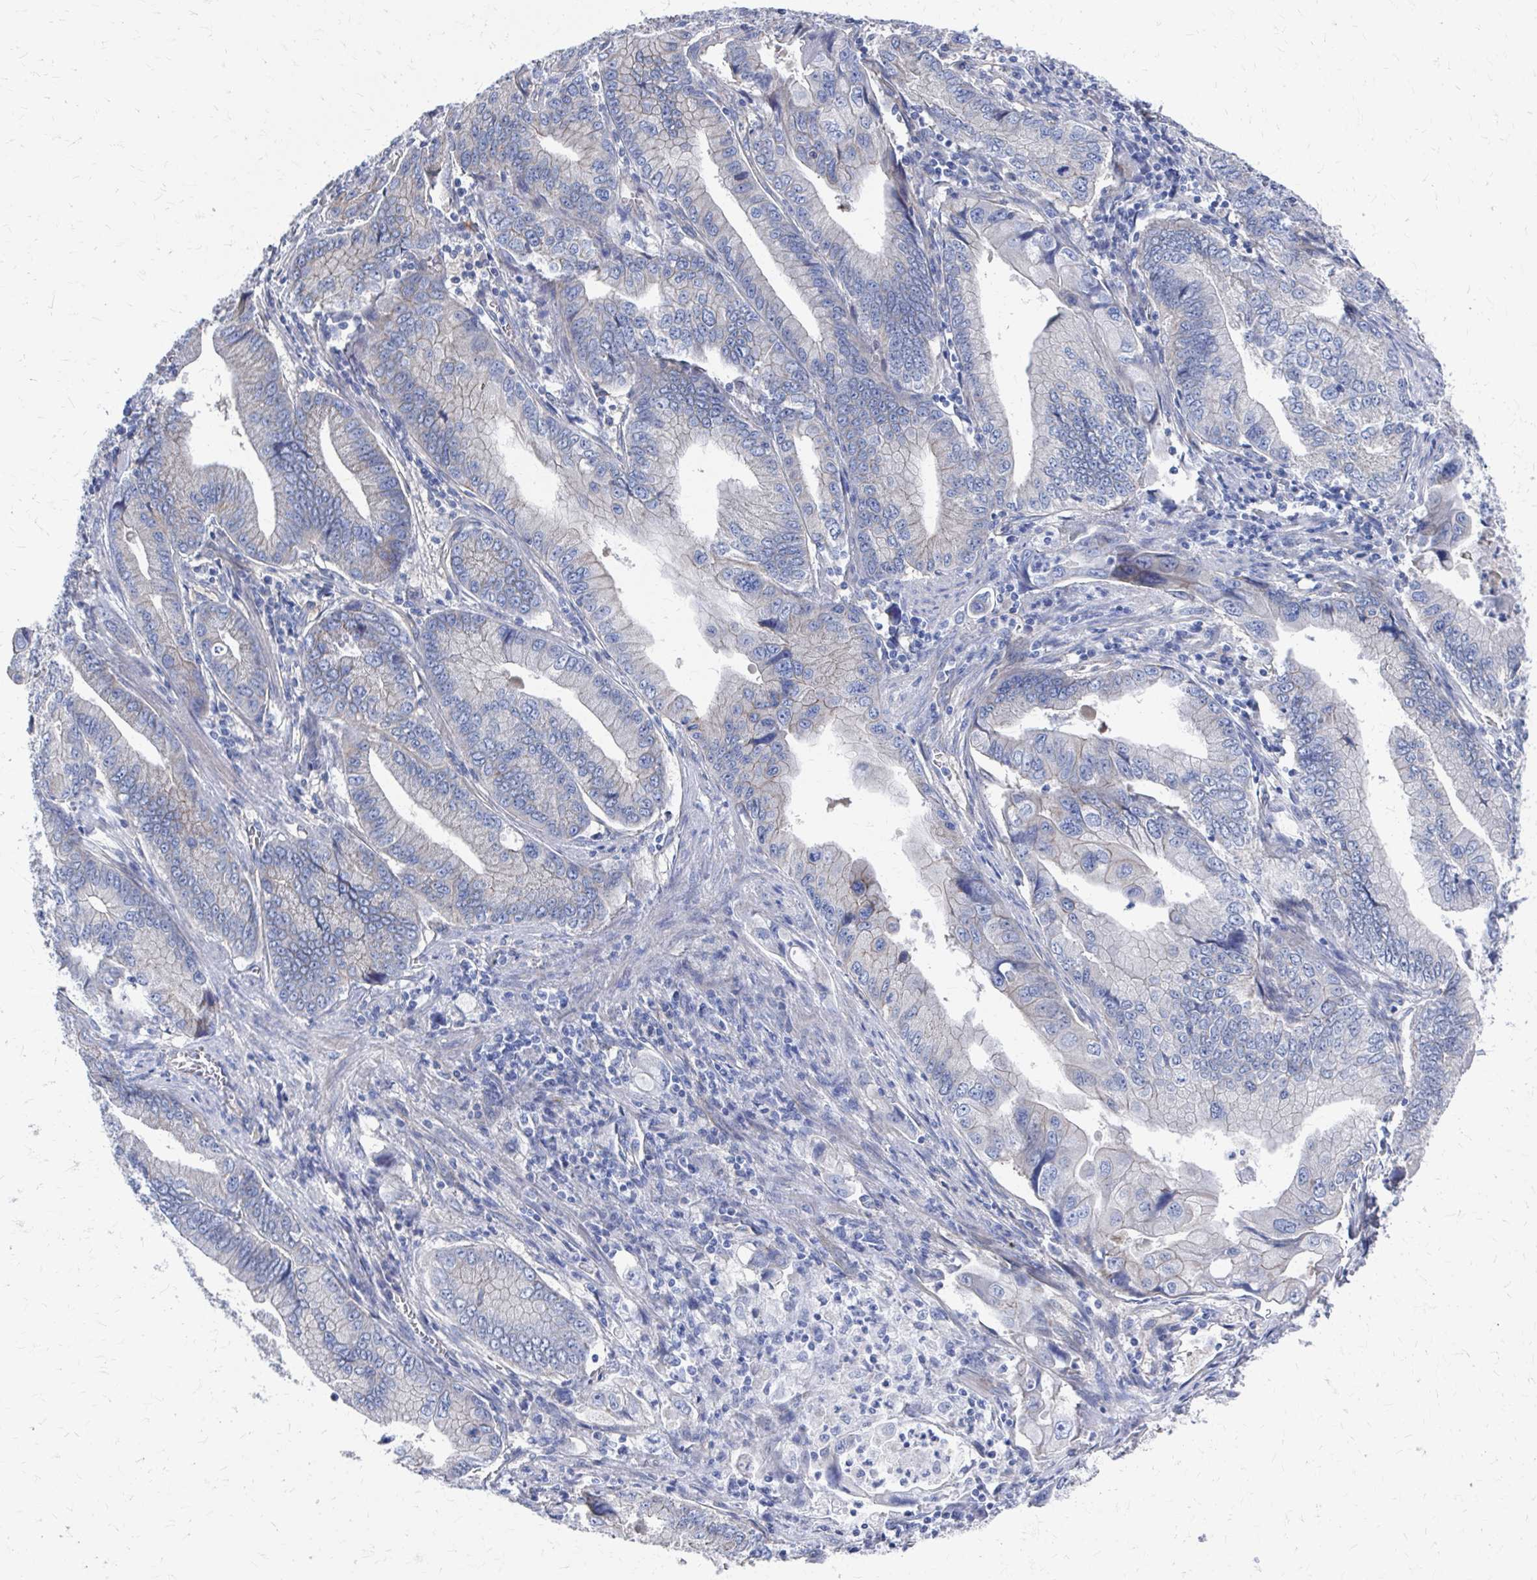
{"staining": {"intensity": "negative", "quantity": "none", "location": "none"}, "tissue": "stomach cancer", "cell_type": "Tumor cells", "image_type": "cancer", "snomed": [{"axis": "morphology", "description": "Adenocarcinoma, NOS"}, {"axis": "topography", "description": "Pancreas"}, {"axis": "topography", "description": "Stomach, upper"}], "caption": "Human stomach cancer (adenocarcinoma) stained for a protein using immunohistochemistry (IHC) demonstrates no staining in tumor cells.", "gene": "PLEKHG7", "patient": {"sex": "male", "age": 77}}